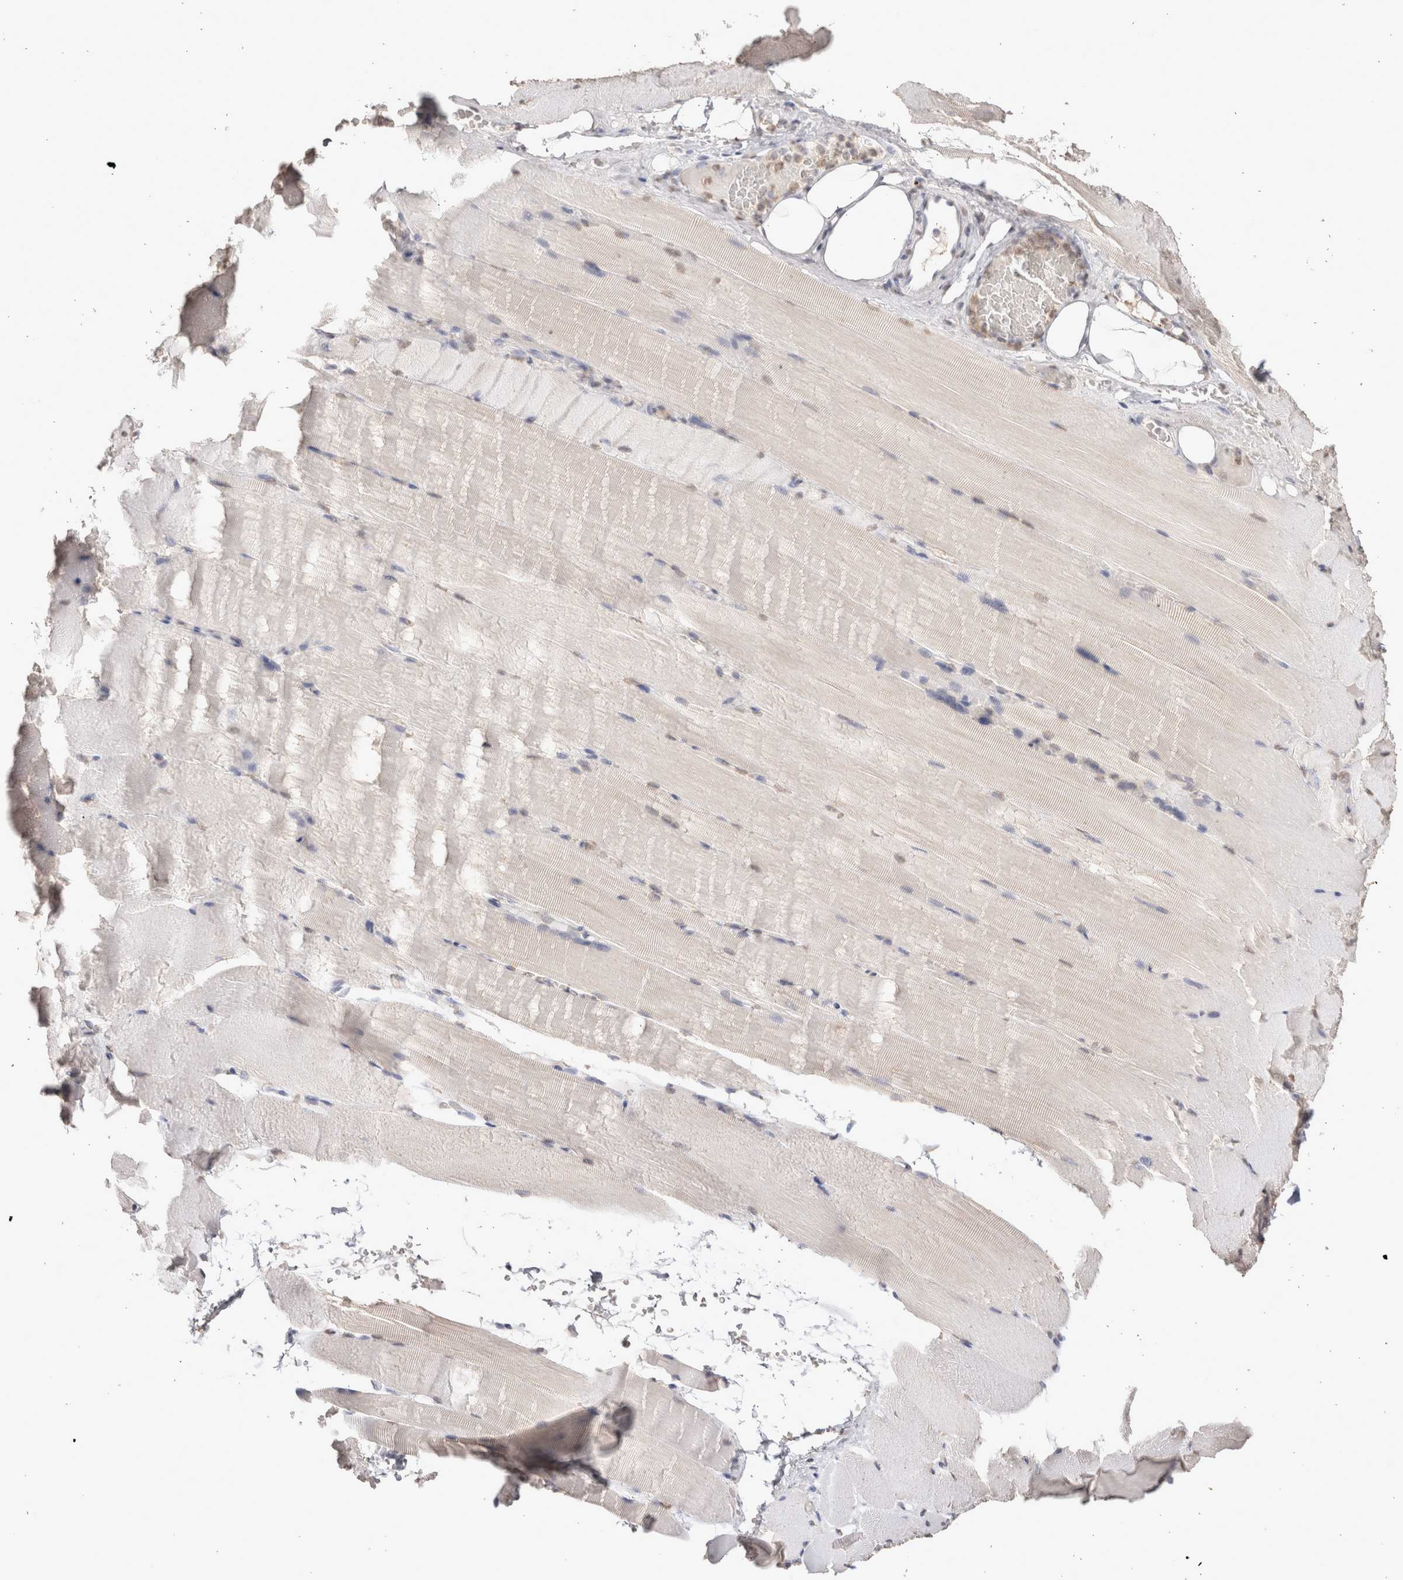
{"staining": {"intensity": "weak", "quantity": "<25%", "location": "cytoplasmic/membranous"}, "tissue": "skeletal muscle", "cell_type": "Myocytes", "image_type": "normal", "snomed": [{"axis": "morphology", "description": "Normal tissue, NOS"}, {"axis": "topography", "description": "Skeletal muscle"}, {"axis": "topography", "description": "Parathyroid gland"}], "caption": "Immunohistochemistry (IHC) of normal human skeletal muscle reveals no staining in myocytes.", "gene": "LGALS2", "patient": {"sex": "female", "age": 37}}